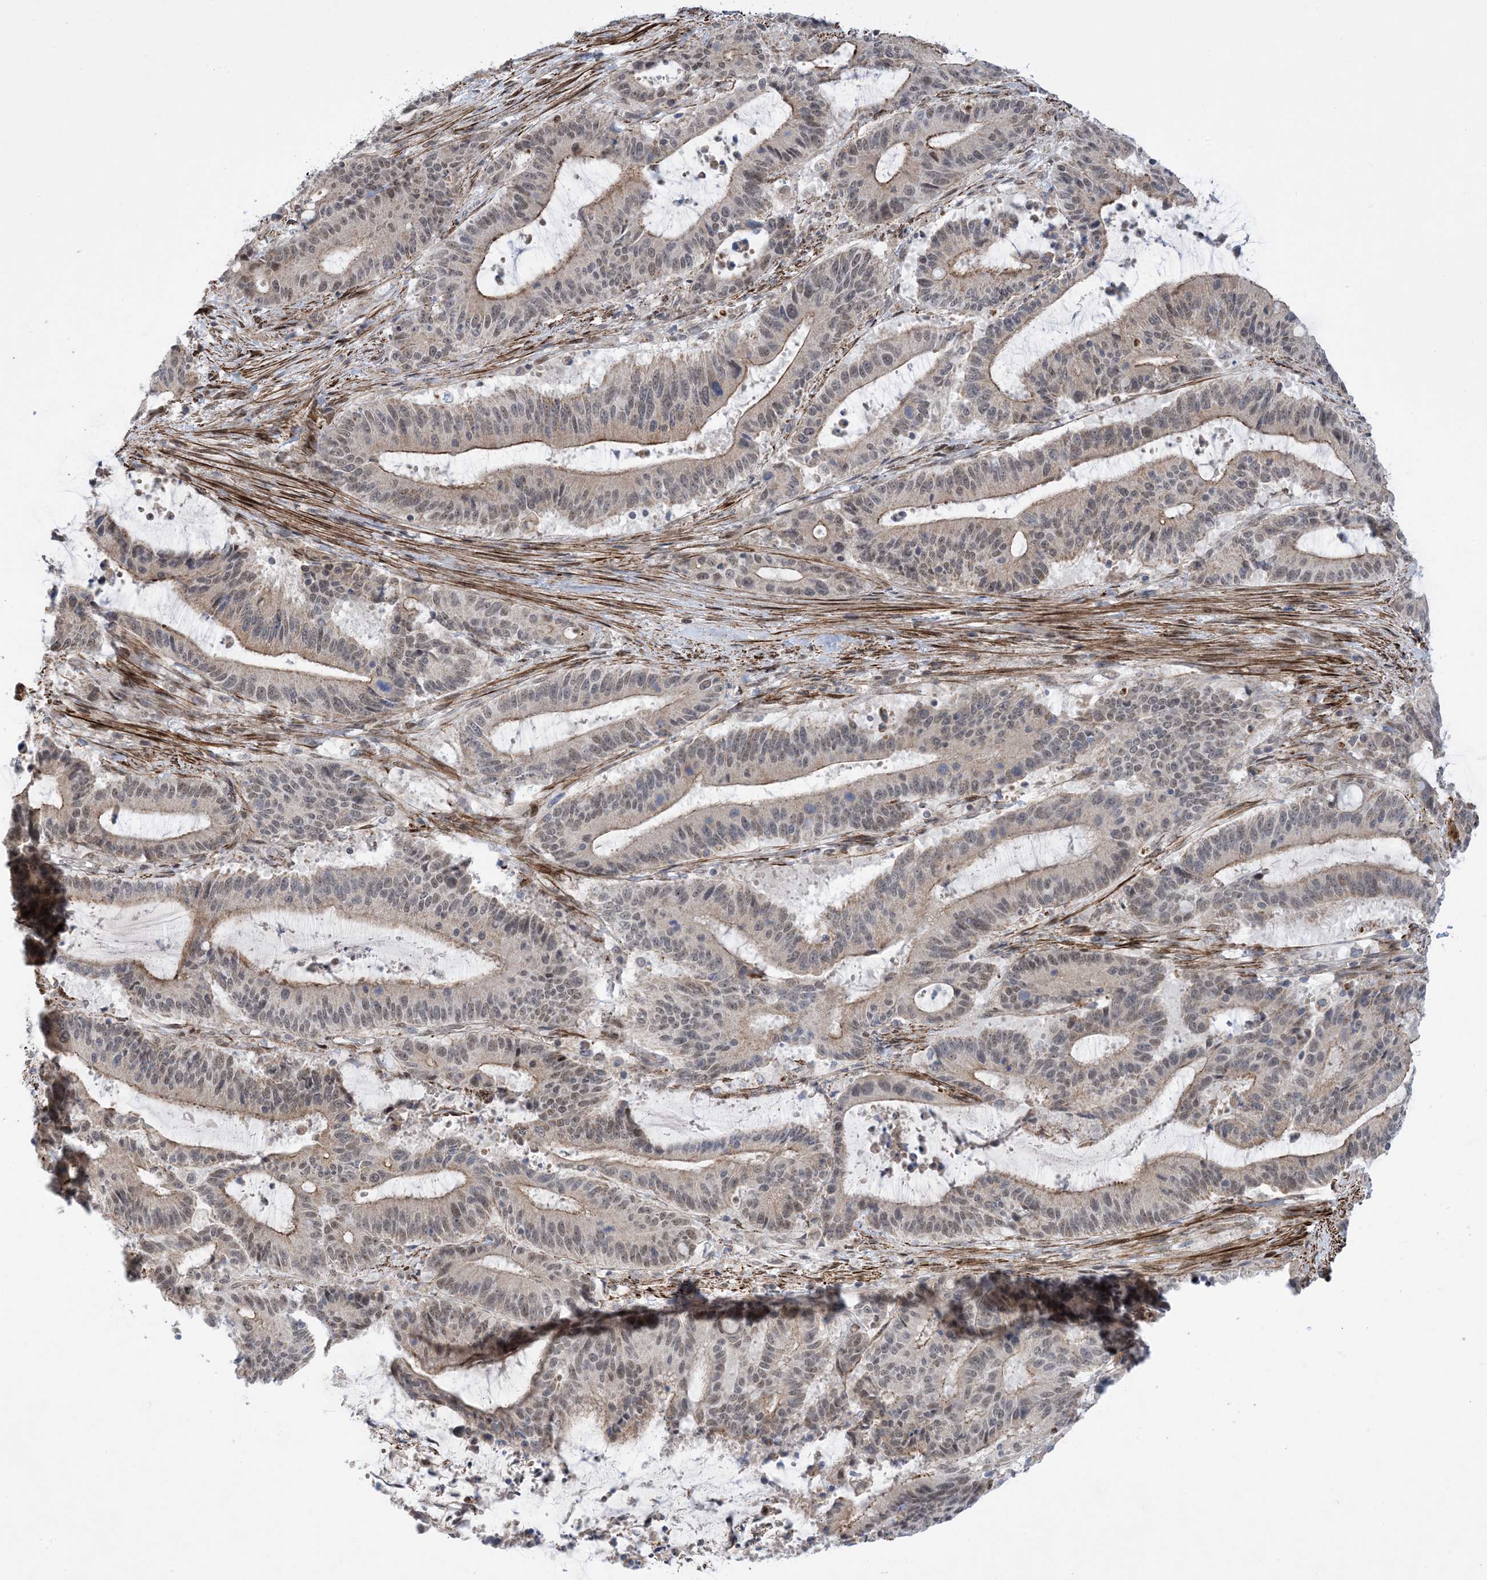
{"staining": {"intensity": "moderate", "quantity": "<25%", "location": "cytoplasmic/membranous,nuclear"}, "tissue": "liver cancer", "cell_type": "Tumor cells", "image_type": "cancer", "snomed": [{"axis": "morphology", "description": "Normal tissue, NOS"}, {"axis": "morphology", "description": "Cholangiocarcinoma"}, {"axis": "topography", "description": "Liver"}, {"axis": "topography", "description": "Peripheral nerve tissue"}], "caption": "A micrograph showing moderate cytoplasmic/membranous and nuclear positivity in about <25% of tumor cells in liver cholangiocarcinoma, as visualized by brown immunohistochemical staining.", "gene": "ZNF8", "patient": {"sex": "female", "age": 73}}